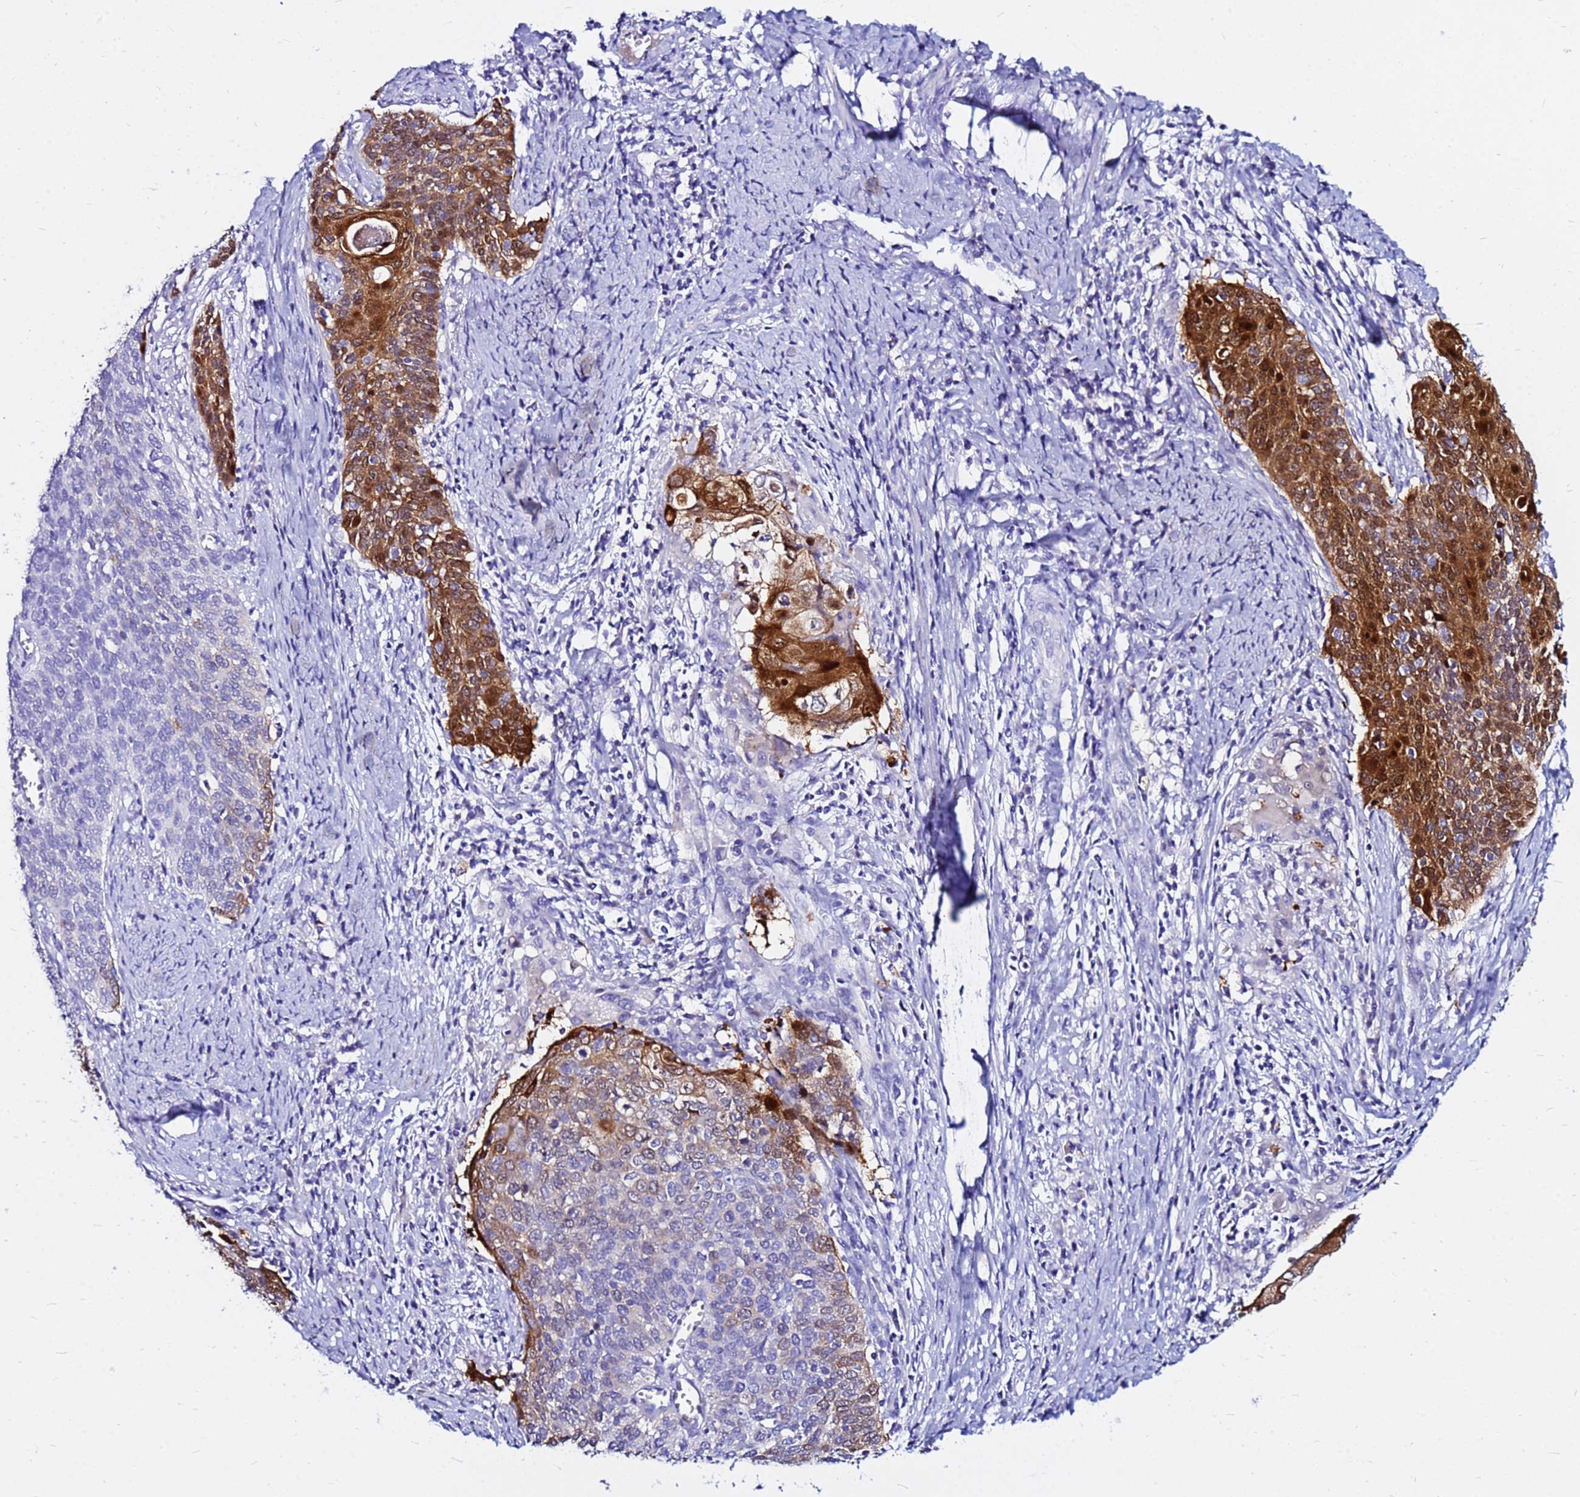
{"staining": {"intensity": "strong", "quantity": "25%-75%", "location": "cytoplasmic/membranous,nuclear"}, "tissue": "cervical cancer", "cell_type": "Tumor cells", "image_type": "cancer", "snomed": [{"axis": "morphology", "description": "Squamous cell carcinoma, NOS"}, {"axis": "topography", "description": "Cervix"}], "caption": "IHC (DAB) staining of cervical cancer (squamous cell carcinoma) displays strong cytoplasmic/membranous and nuclear protein positivity in approximately 25%-75% of tumor cells.", "gene": "PPP1R14C", "patient": {"sex": "female", "age": 39}}